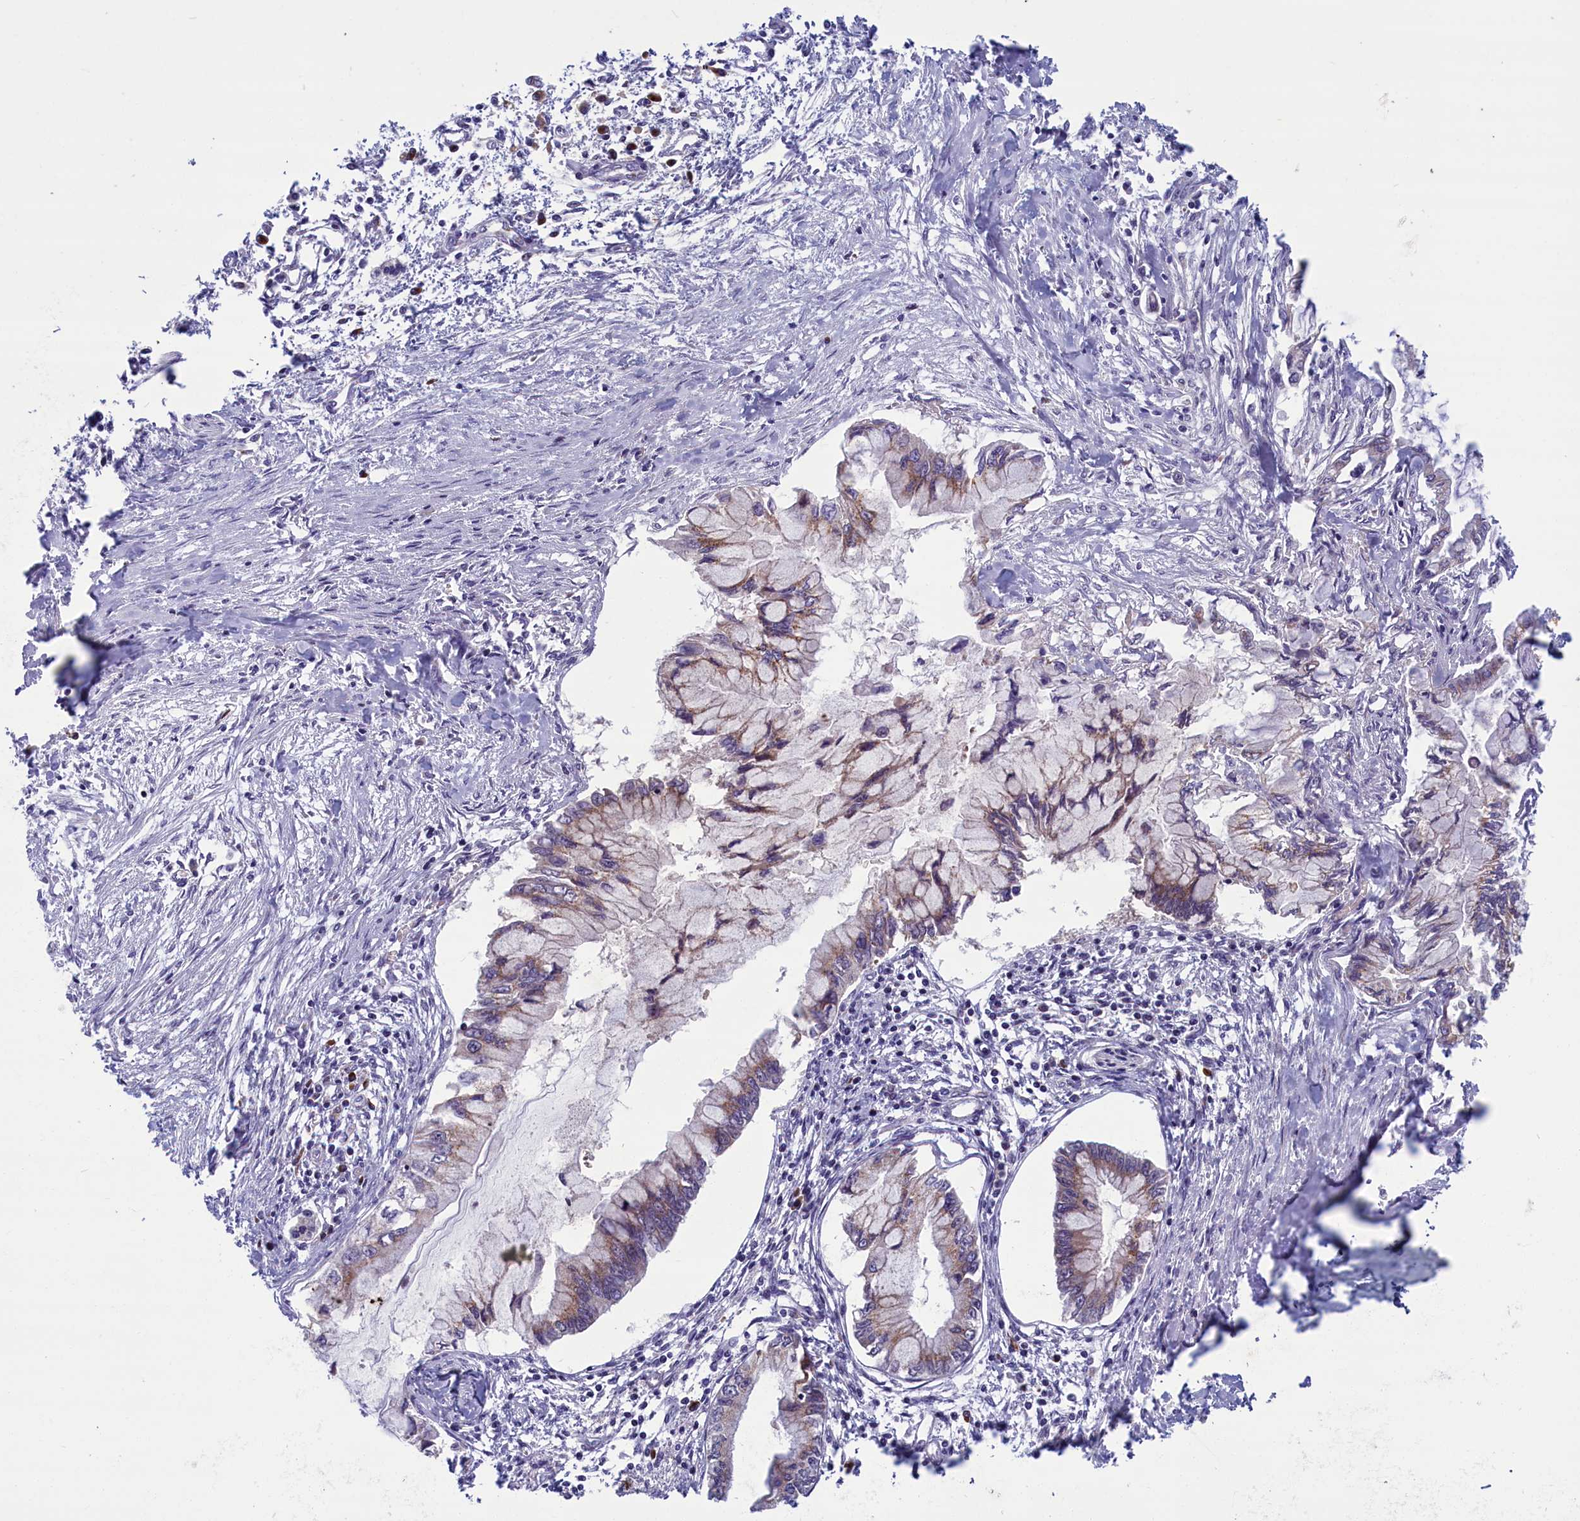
{"staining": {"intensity": "moderate", "quantity": "25%-75%", "location": "cytoplasmic/membranous"}, "tissue": "pancreatic cancer", "cell_type": "Tumor cells", "image_type": "cancer", "snomed": [{"axis": "morphology", "description": "Adenocarcinoma, NOS"}, {"axis": "topography", "description": "Pancreas"}], "caption": "Moderate cytoplasmic/membranous protein expression is present in approximately 25%-75% of tumor cells in pancreatic cancer.", "gene": "BLVRB", "patient": {"sex": "male", "age": 48}}